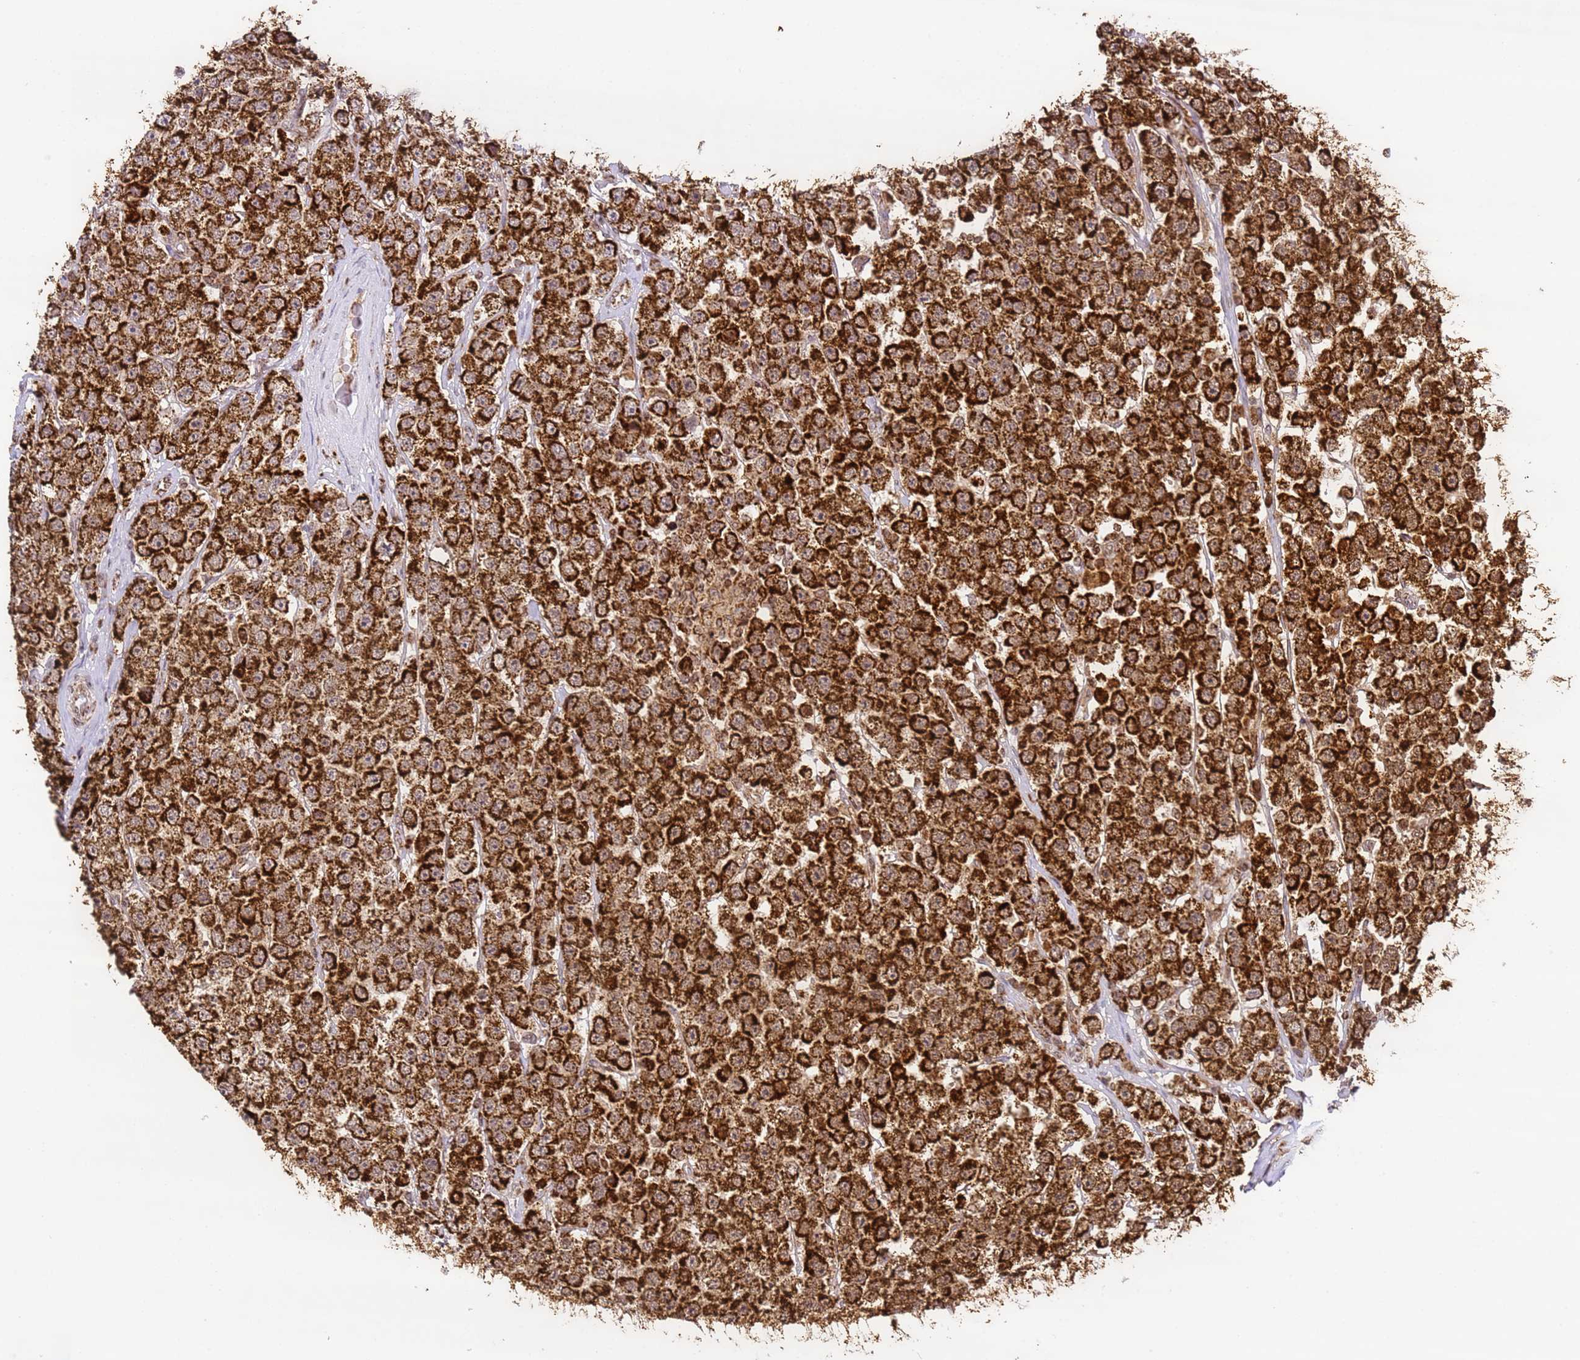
{"staining": {"intensity": "strong", "quantity": ">75%", "location": "cytoplasmic/membranous"}, "tissue": "testis cancer", "cell_type": "Tumor cells", "image_type": "cancer", "snomed": [{"axis": "morphology", "description": "Seminoma, NOS"}, {"axis": "topography", "description": "Testis"}], "caption": "Seminoma (testis) stained with DAB (3,3'-diaminobenzidine) IHC displays high levels of strong cytoplasmic/membranous positivity in about >75% of tumor cells.", "gene": "HSPE1", "patient": {"sex": "male", "age": 28}}